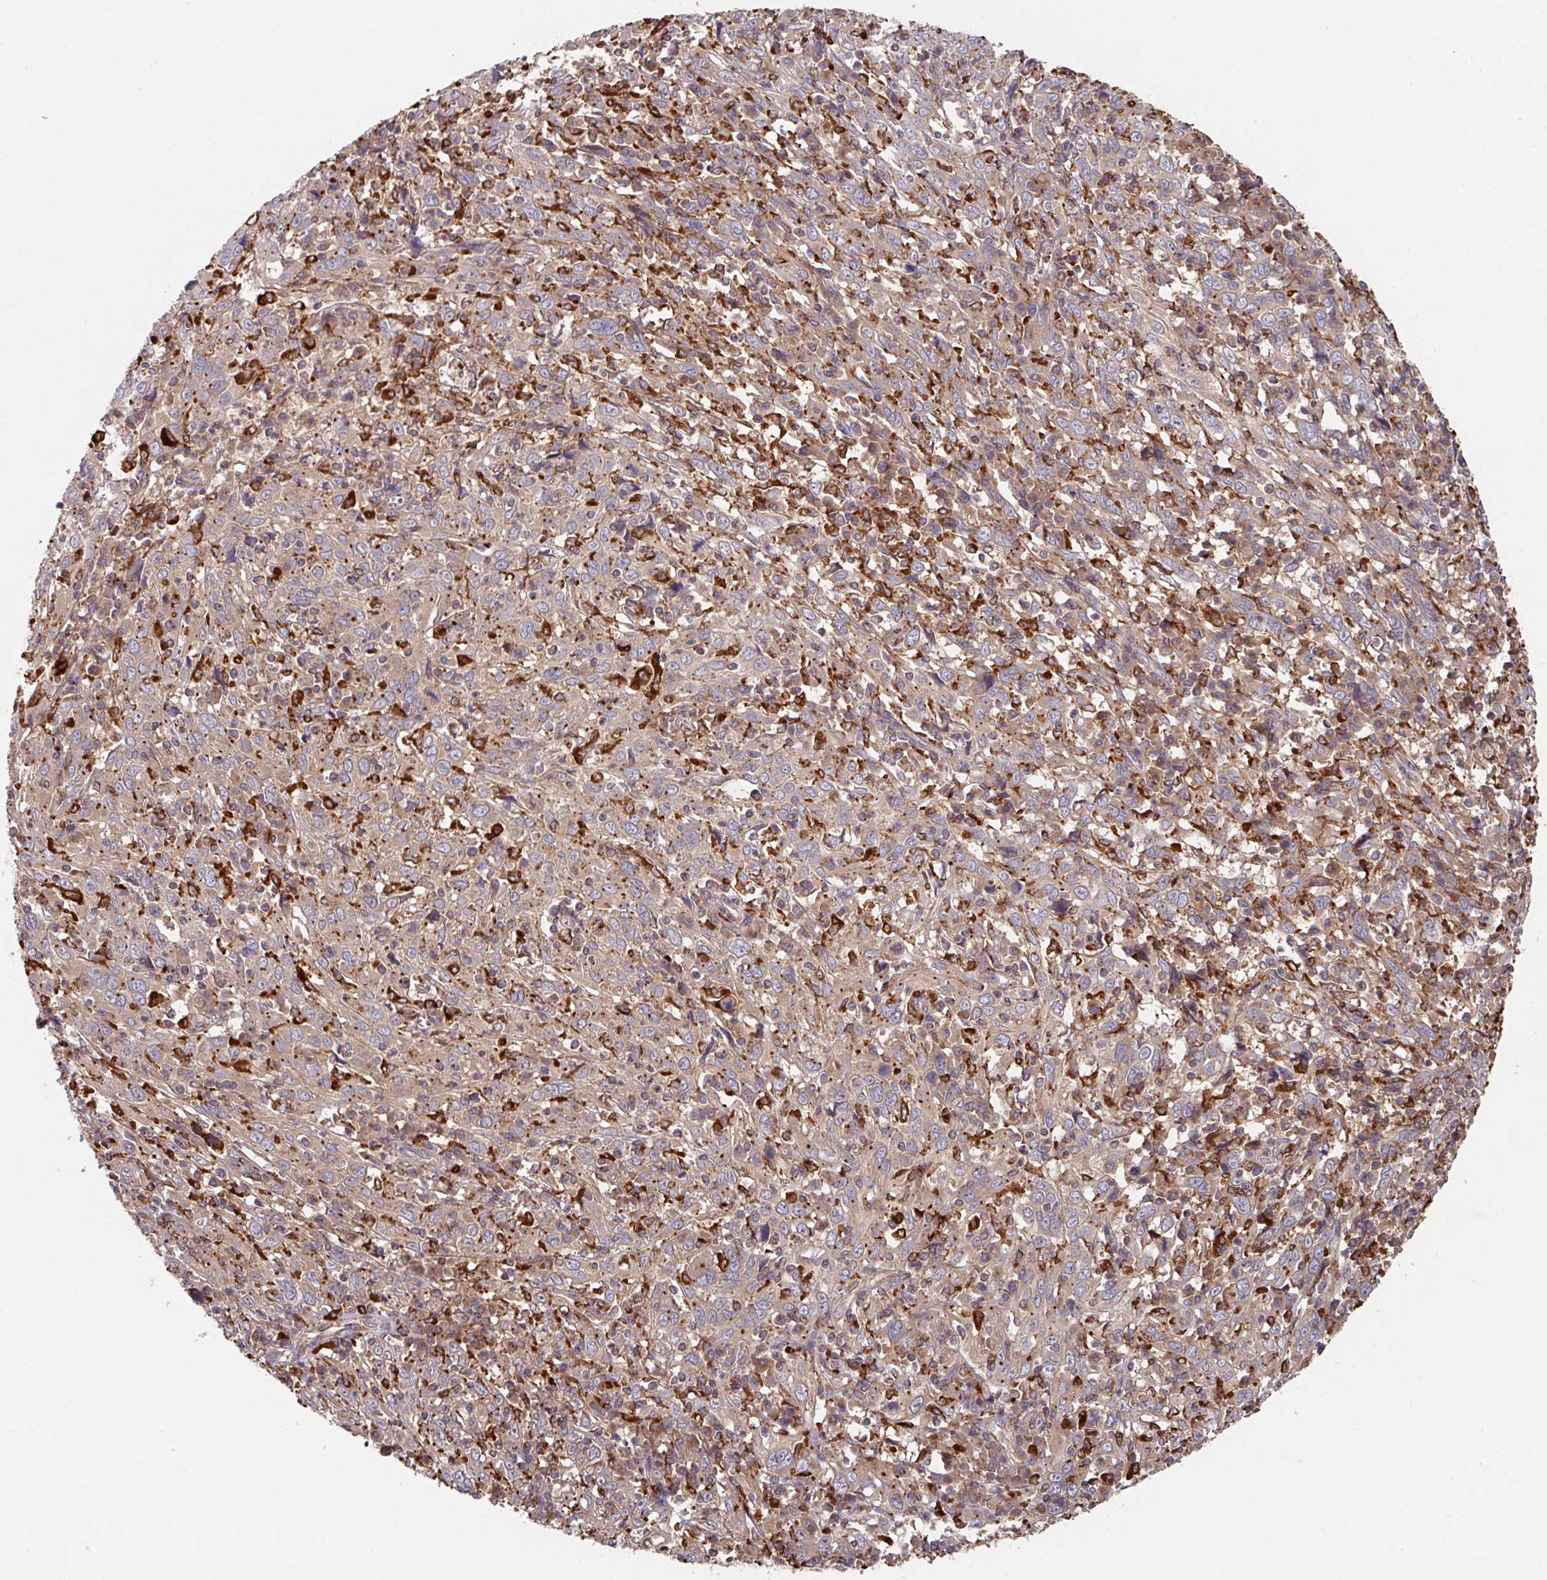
{"staining": {"intensity": "weak", "quantity": "<25%", "location": "cytoplasmic/membranous"}, "tissue": "cervical cancer", "cell_type": "Tumor cells", "image_type": "cancer", "snomed": [{"axis": "morphology", "description": "Squamous cell carcinoma, NOS"}, {"axis": "topography", "description": "Cervix"}], "caption": "Tumor cells are negative for brown protein staining in squamous cell carcinoma (cervical).", "gene": "TRIM14", "patient": {"sex": "female", "age": 46}}